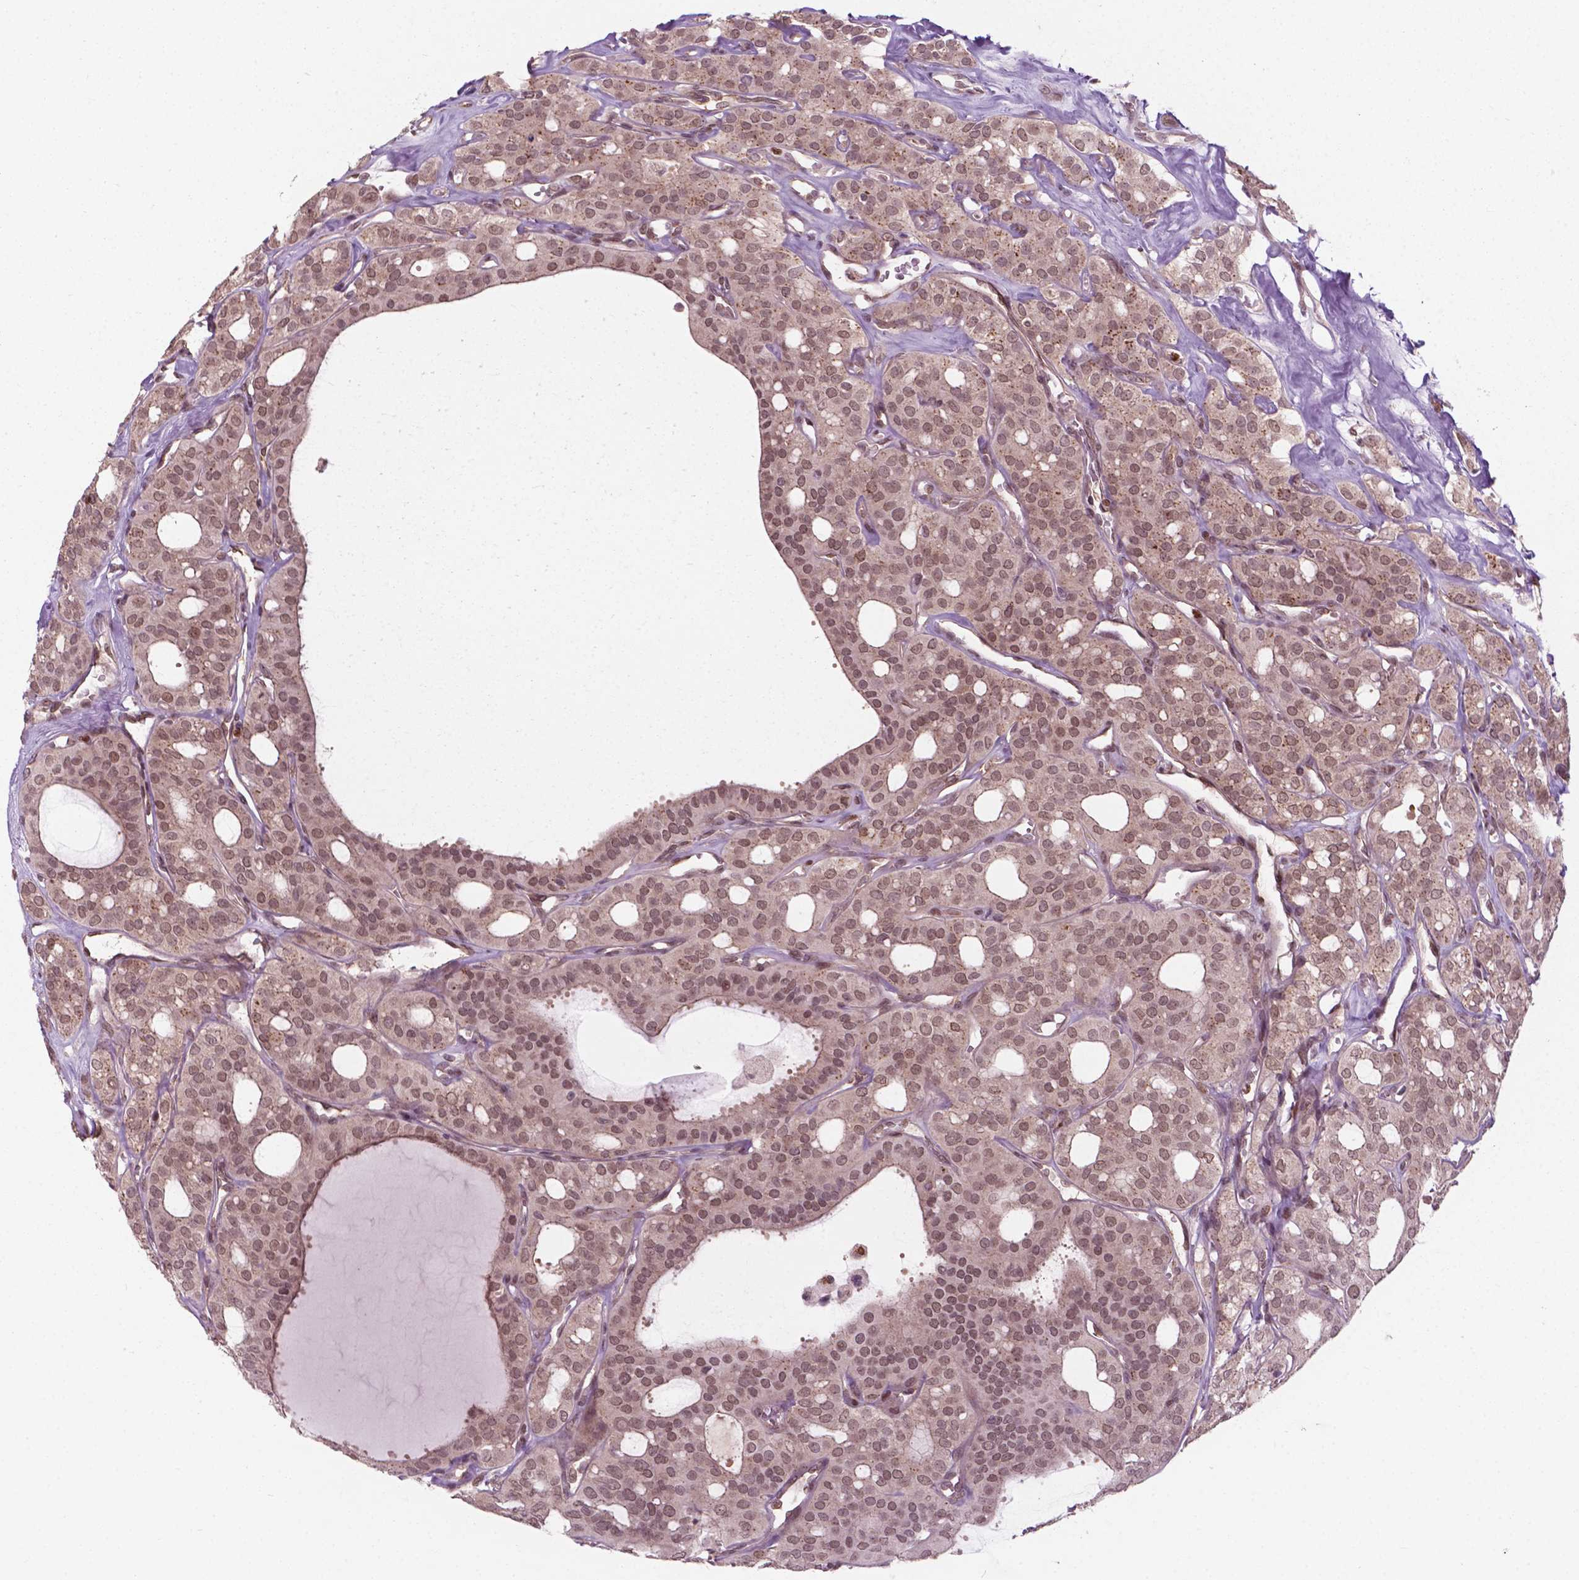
{"staining": {"intensity": "moderate", "quantity": ">75%", "location": "nuclear"}, "tissue": "thyroid cancer", "cell_type": "Tumor cells", "image_type": "cancer", "snomed": [{"axis": "morphology", "description": "Follicular adenoma carcinoma, NOS"}, {"axis": "topography", "description": "Thyroid gland"}], "caption": "This is a micrograph of IHC staining of follicular adenoma carcinoma (thyroid), which shows moderate expression in the nuclear of tumor cells.", "gene": "NFAT5", "patient": {"sex": "male", "age": 75}}